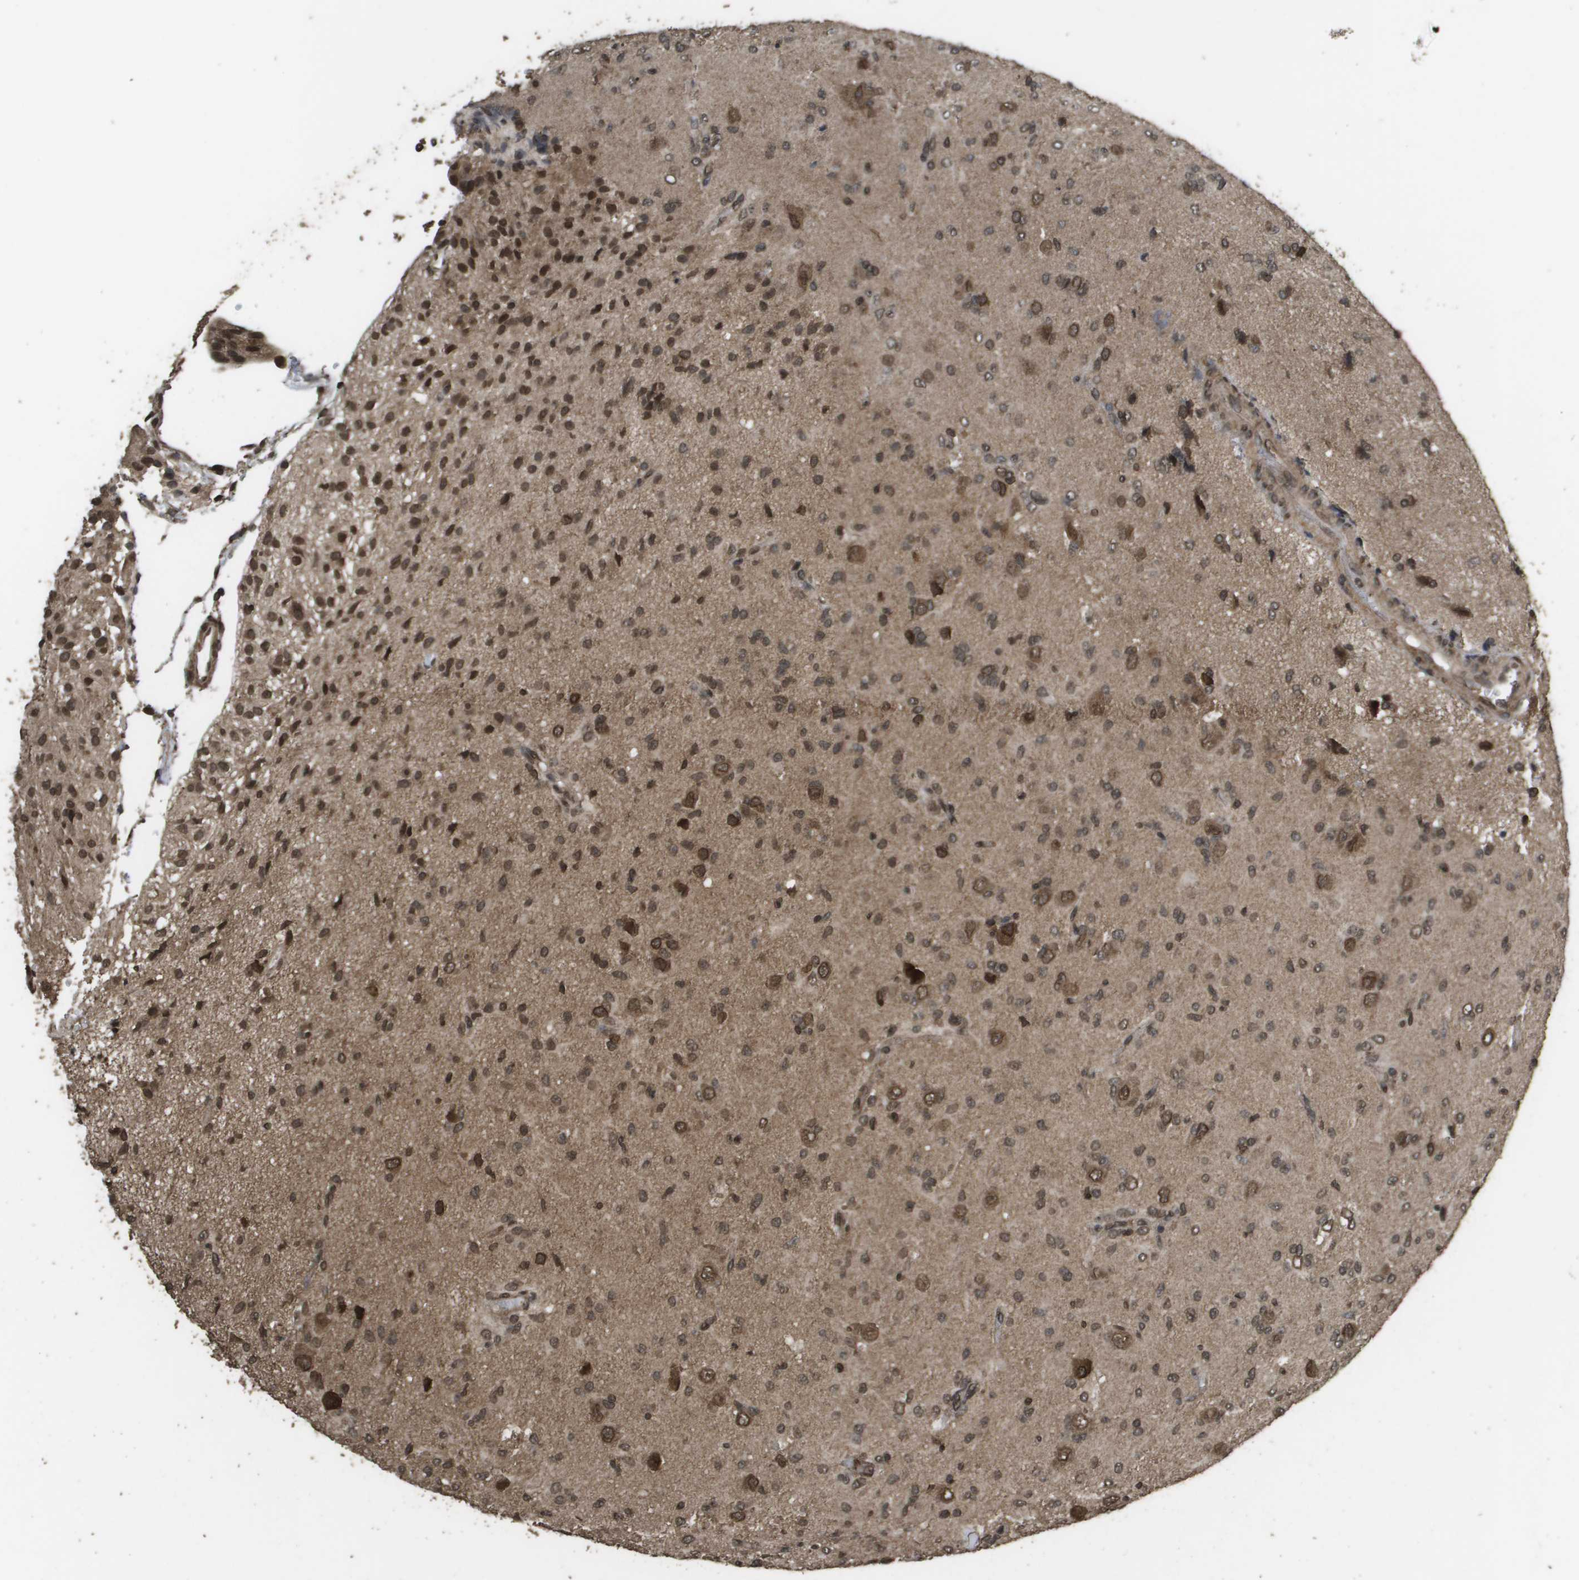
{"staining": {"intensity": "strong", "quantity": ">75%", "location": "cytoplasmic/membranous,nuclear"}, "tissue": "glioma", "cell_type": "Tumor cells", "image_type": "cancer", "snomed": [{"axis": "morphology", "description": "Glioma, malignant, High grade"}, {"axis": "topography", "description": "Brain"}], "caption": "Immunohistochemistry (IHC) (DAB) staining of glioma shows strong cytoplasmic/membranous and nuclear protein expression in about >75% of tumor cells.", "gene": "AXIN2", "patient": {"sex": "female", "age": 59}}